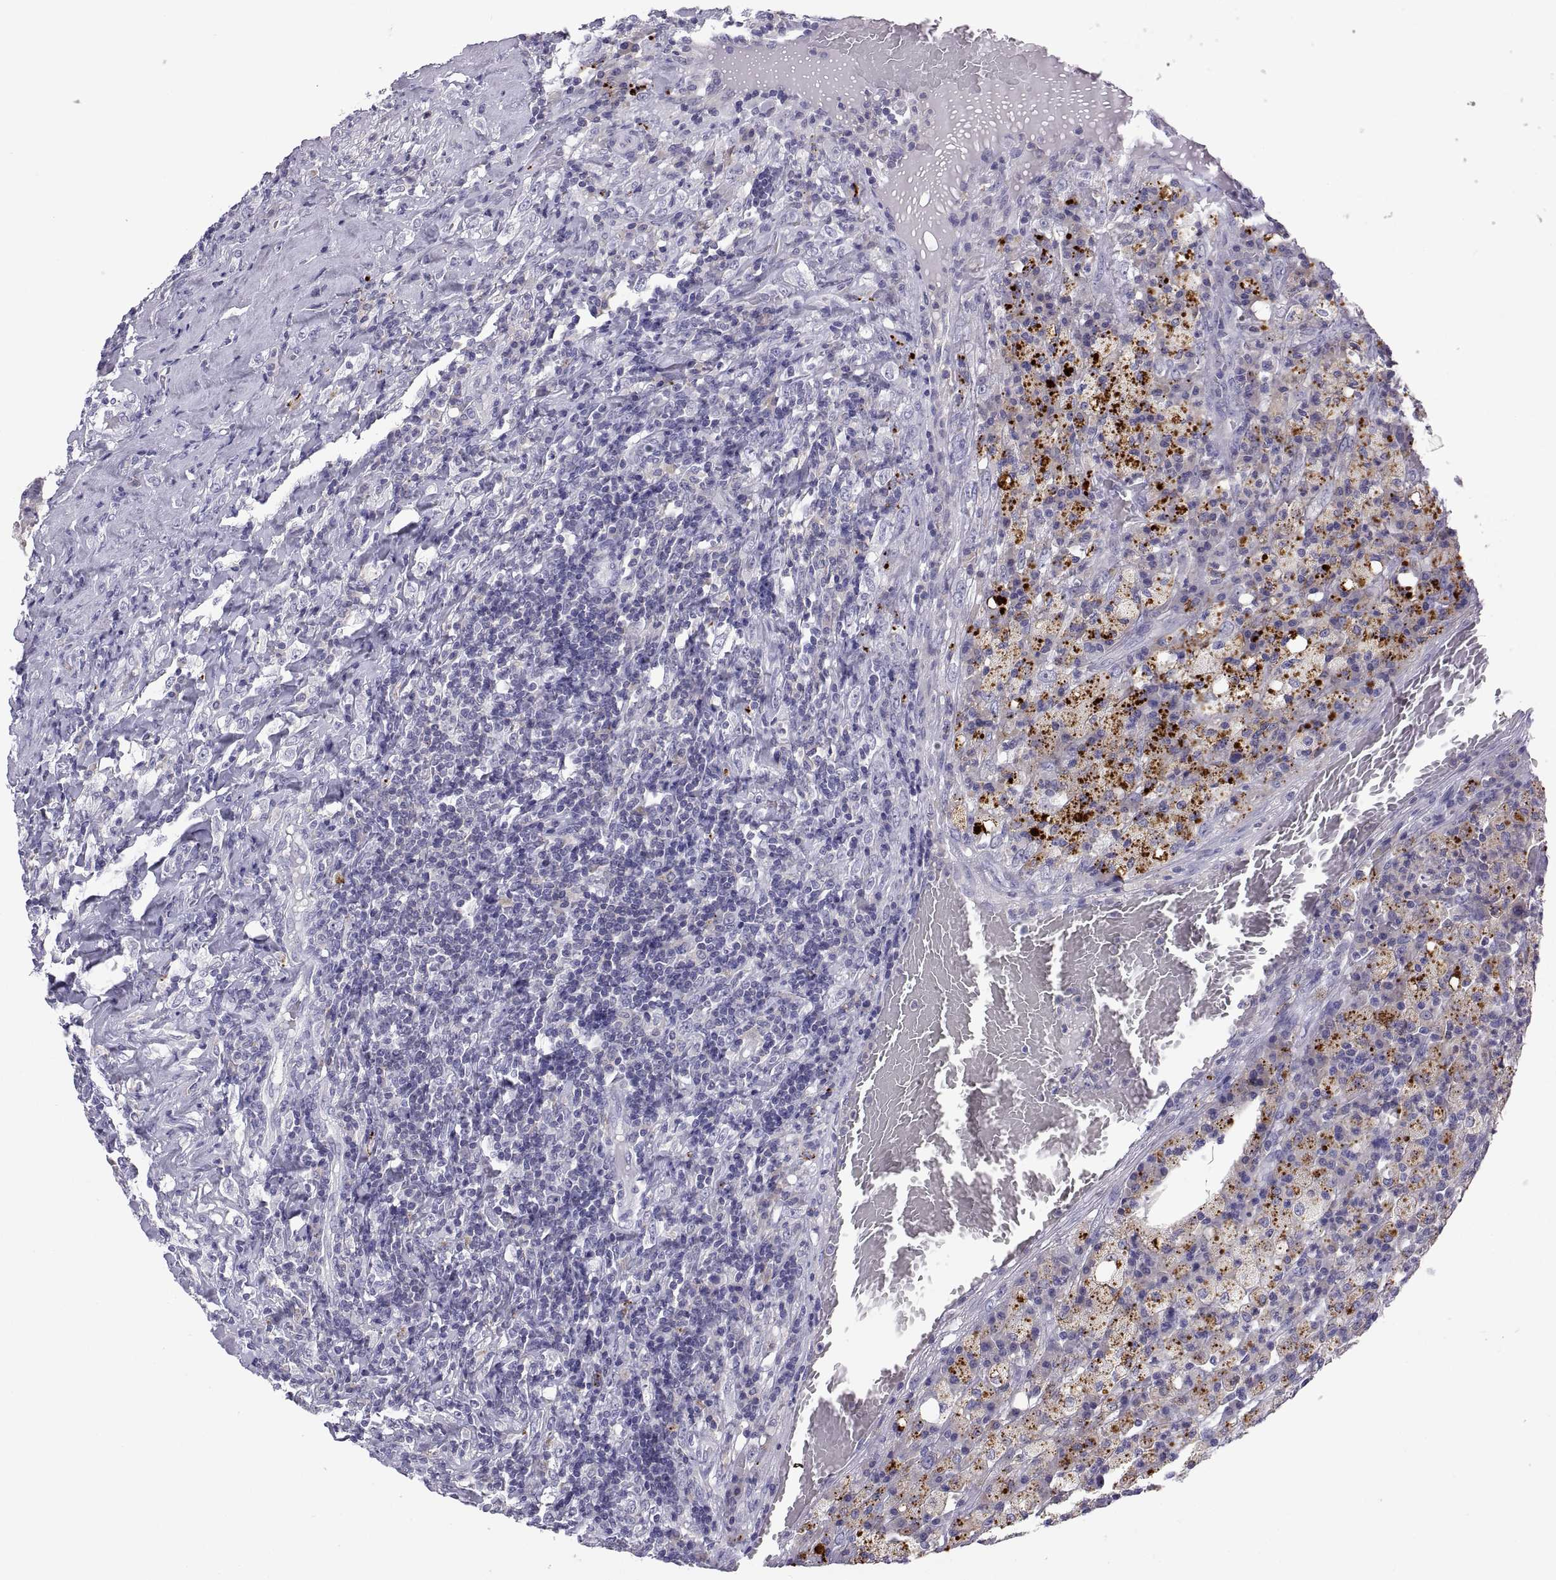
{"staining": {"intensity": "negative", "quantity": "none", "location": "none"}, "tissue": "testis cancer", "cell_type": "Tumor cells", "image_type": "cancer", "snomed": [{"axis": "morphology", "description": "Necrosis, NOS"}, {"axis": "morphology", "description": "Carcinoma, Embryonal, NOS"}, {"axis": "topography", "description": "Testis"}], "caption": "A high-resolution micrograph shows immunohistochemistry (IHC) staining of testis cancer (embryonal carcinoma), which reveals no significant staining in tumor cells. Brightfield microscopy of IHC stained with DAB (brown) and hematoxylin (blue), captured at high magnification.", "gene": "RGS19", "patient": {"sex": "male", "age": 19}}